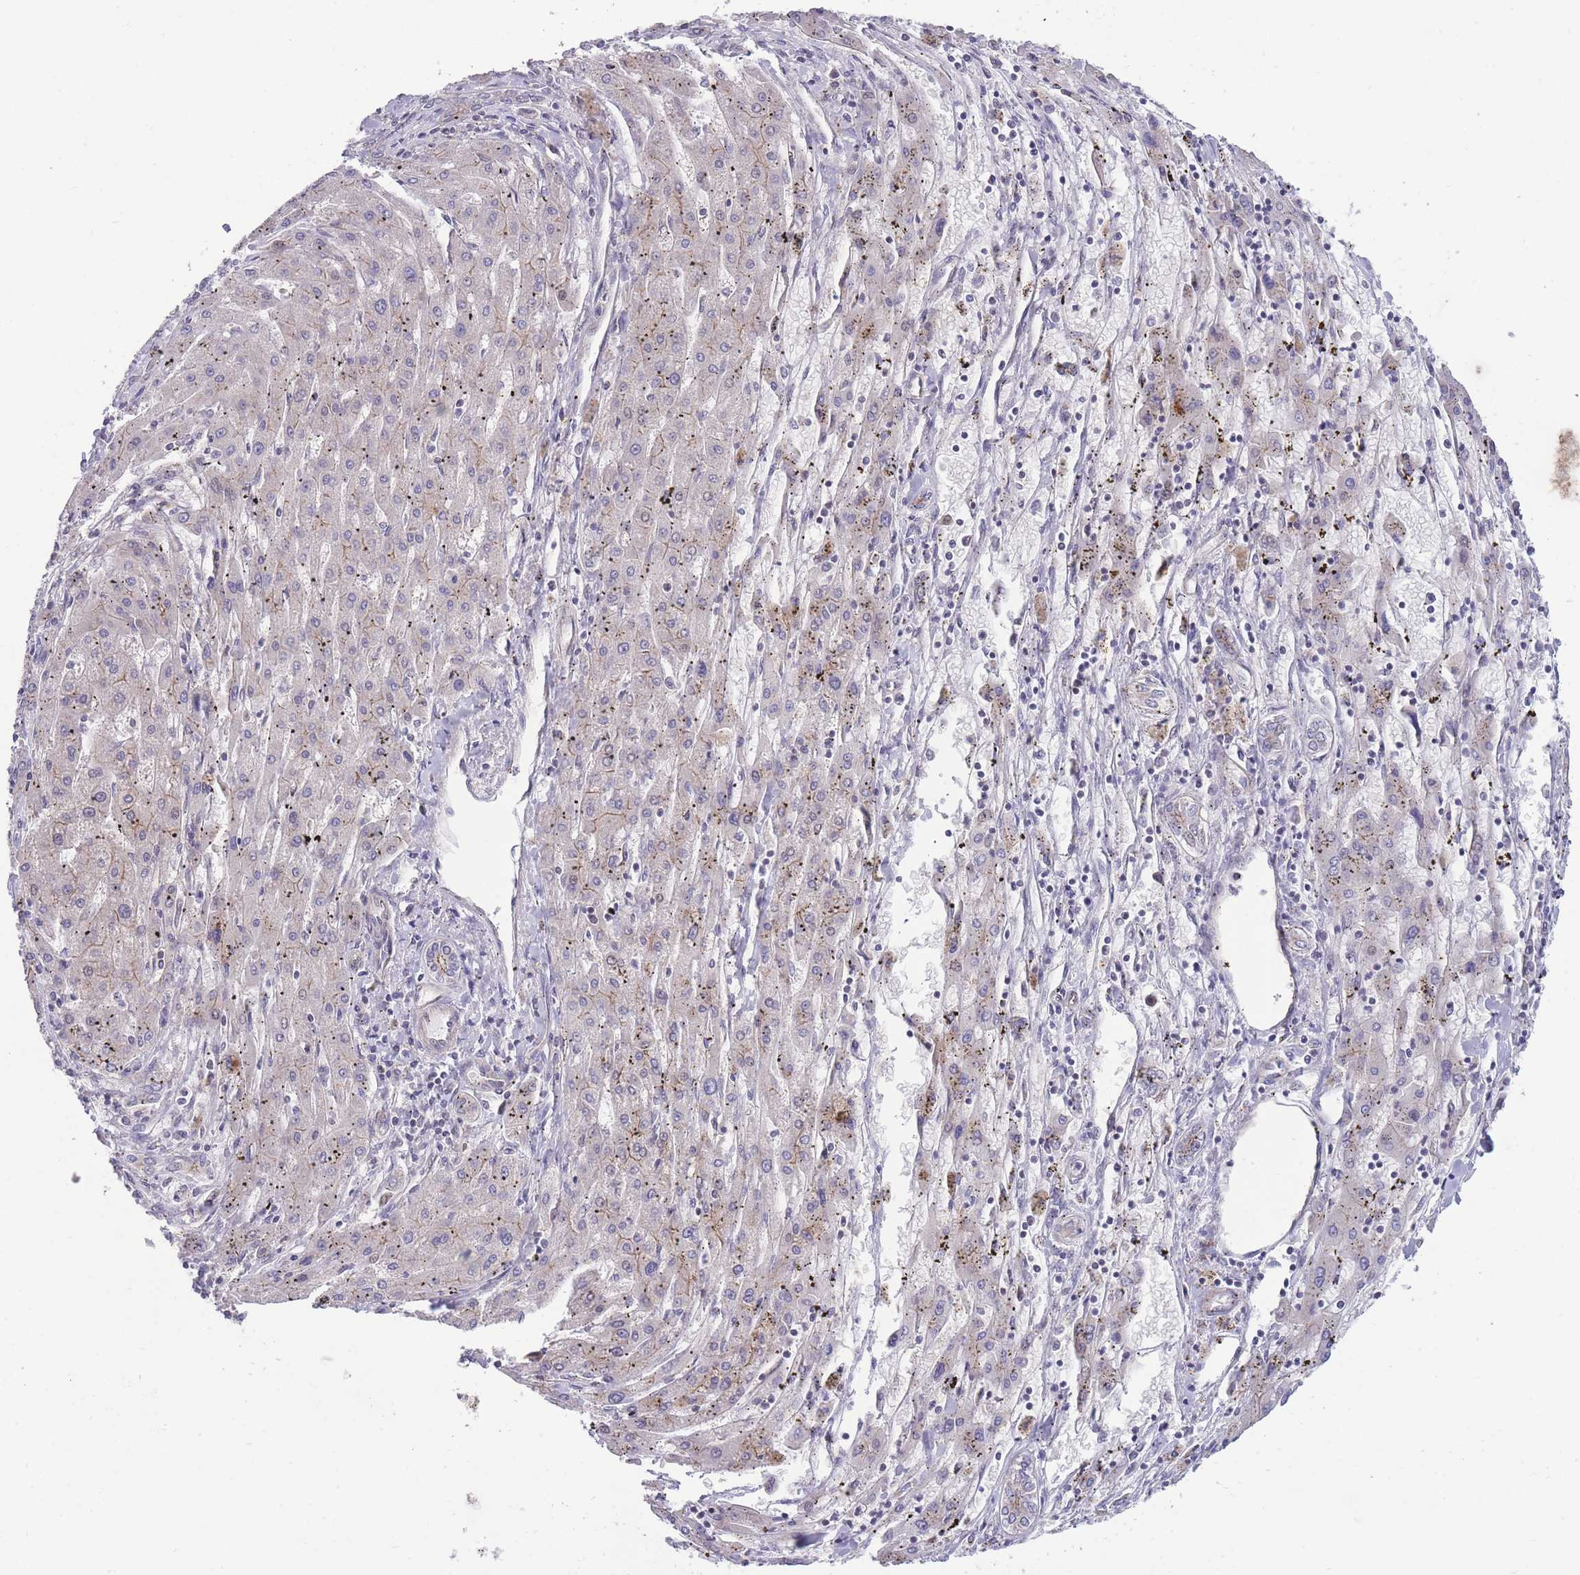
{"staining": {"intensity": "negative", "quantity": "none", "location": "none"}, "tissue": "liver cancer", "cell_type": "Tumor cells", "image_type": "cancer", "snomed": [{"axis": "morphology", "description": "Carcinoma, Hepatocellular, NOS"}, {"axis": "topography", "description": "Liver"}], "caption": "Tumor cells are negative for brown protein staining in liver hepatocellular carcinoma. (Stains: DAB (3,3'-diaminobenzidine) immunohistochemistry (IHC) with hematoxylin counter stain, Microscopy: brightfield microscopy at high magnification).", "gene": "RIC8A", "patient": {"sex": "male", "age": 72}}